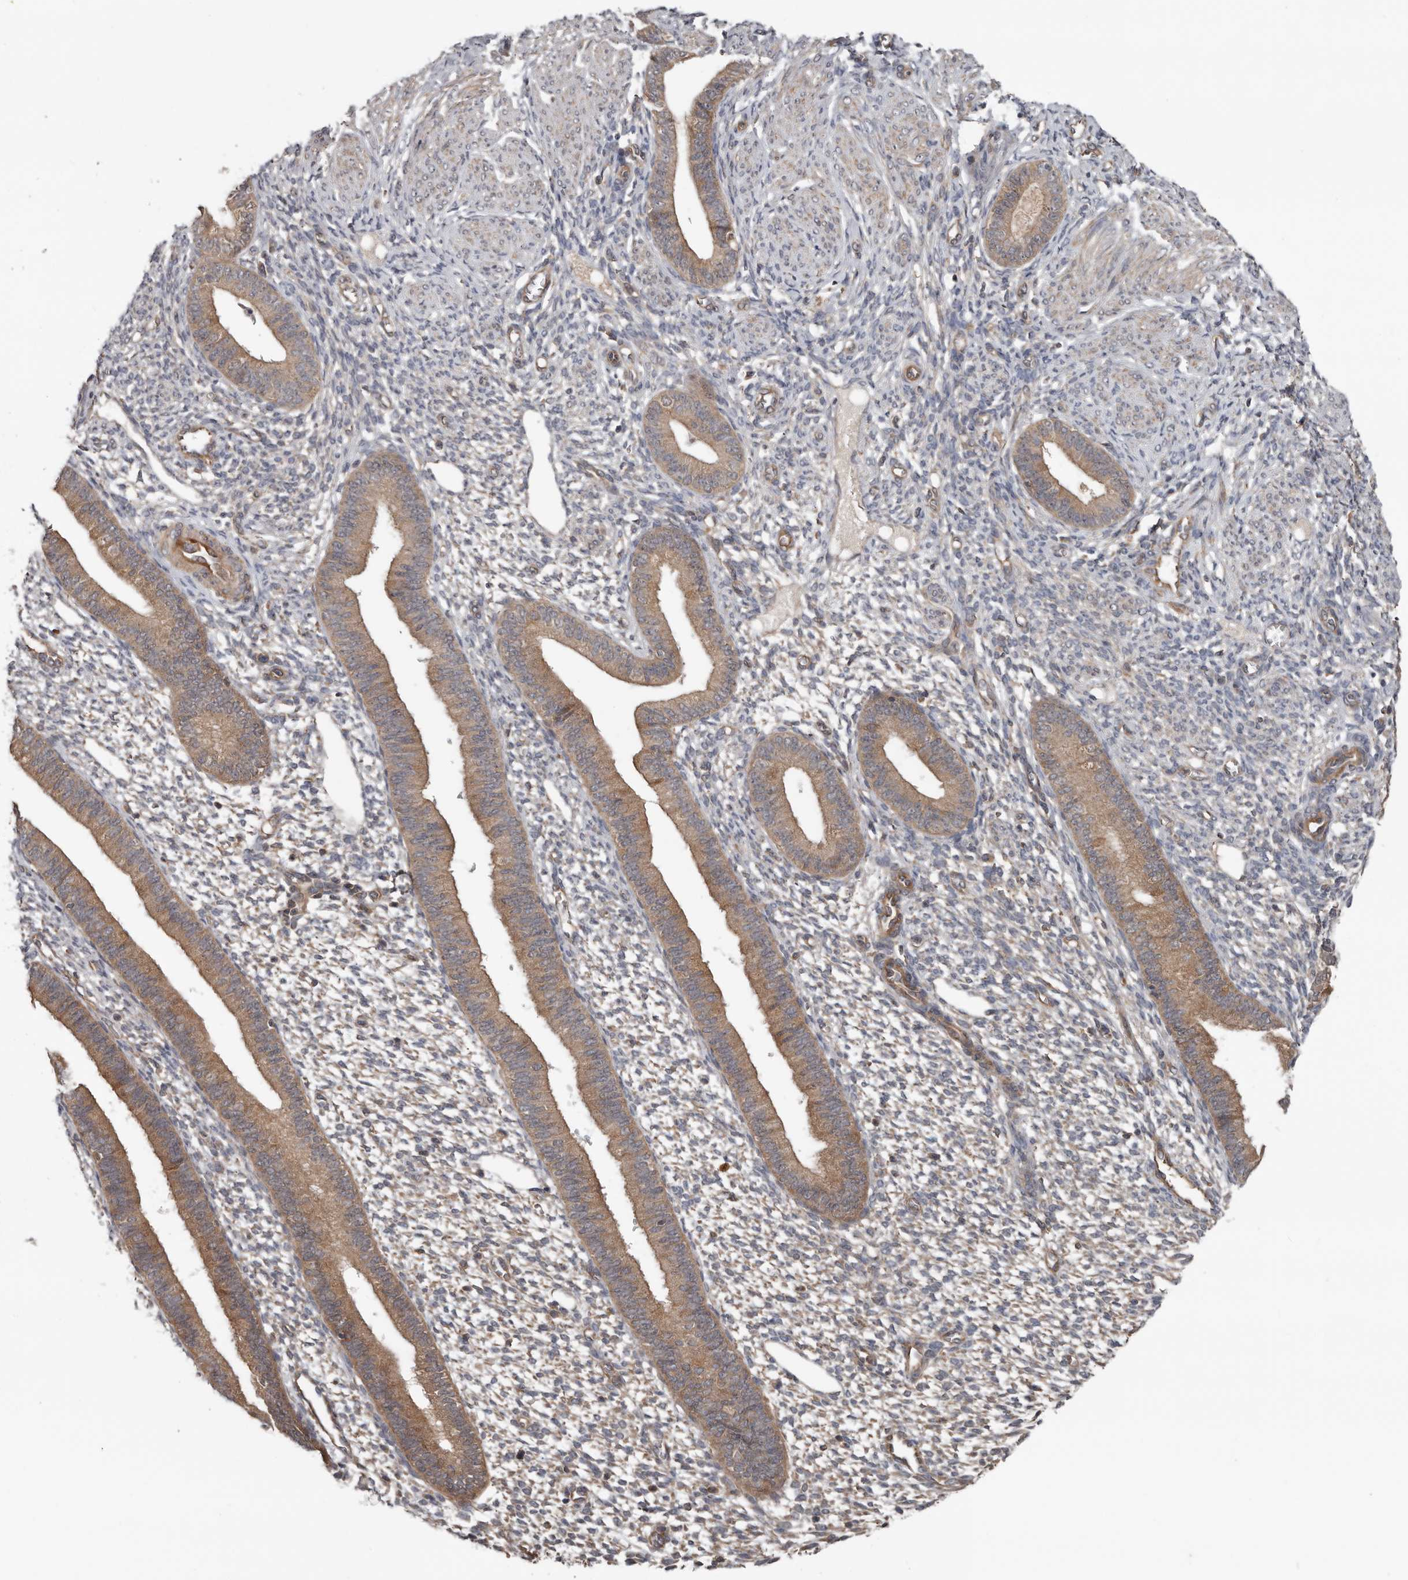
{"staining": {"intensity": "weak", "quantity": "<25%", "location": "cytoplasmic/membranous"}, "tissue": "endometrium", "cell_type": "Cells in endometrial stroma", "image_type": "normal", "snomed": [{"axis": "morphology", "description": "Normal tissue, NOS"}, {"axis": "topography", "description": "Endometrium"}], "caption": "Immunohistochemistry histopathology image of unremarkable endometrium stained for a protein (brown), which reveals no staining in cells in endometrial stroma. Brightfield microscopy of IHC stained with DAB (brown) and hematoxylin (blue), captured at high magnification.", "gene": "DNAJB4", "patient": {"sex": "female", "age": 46}}